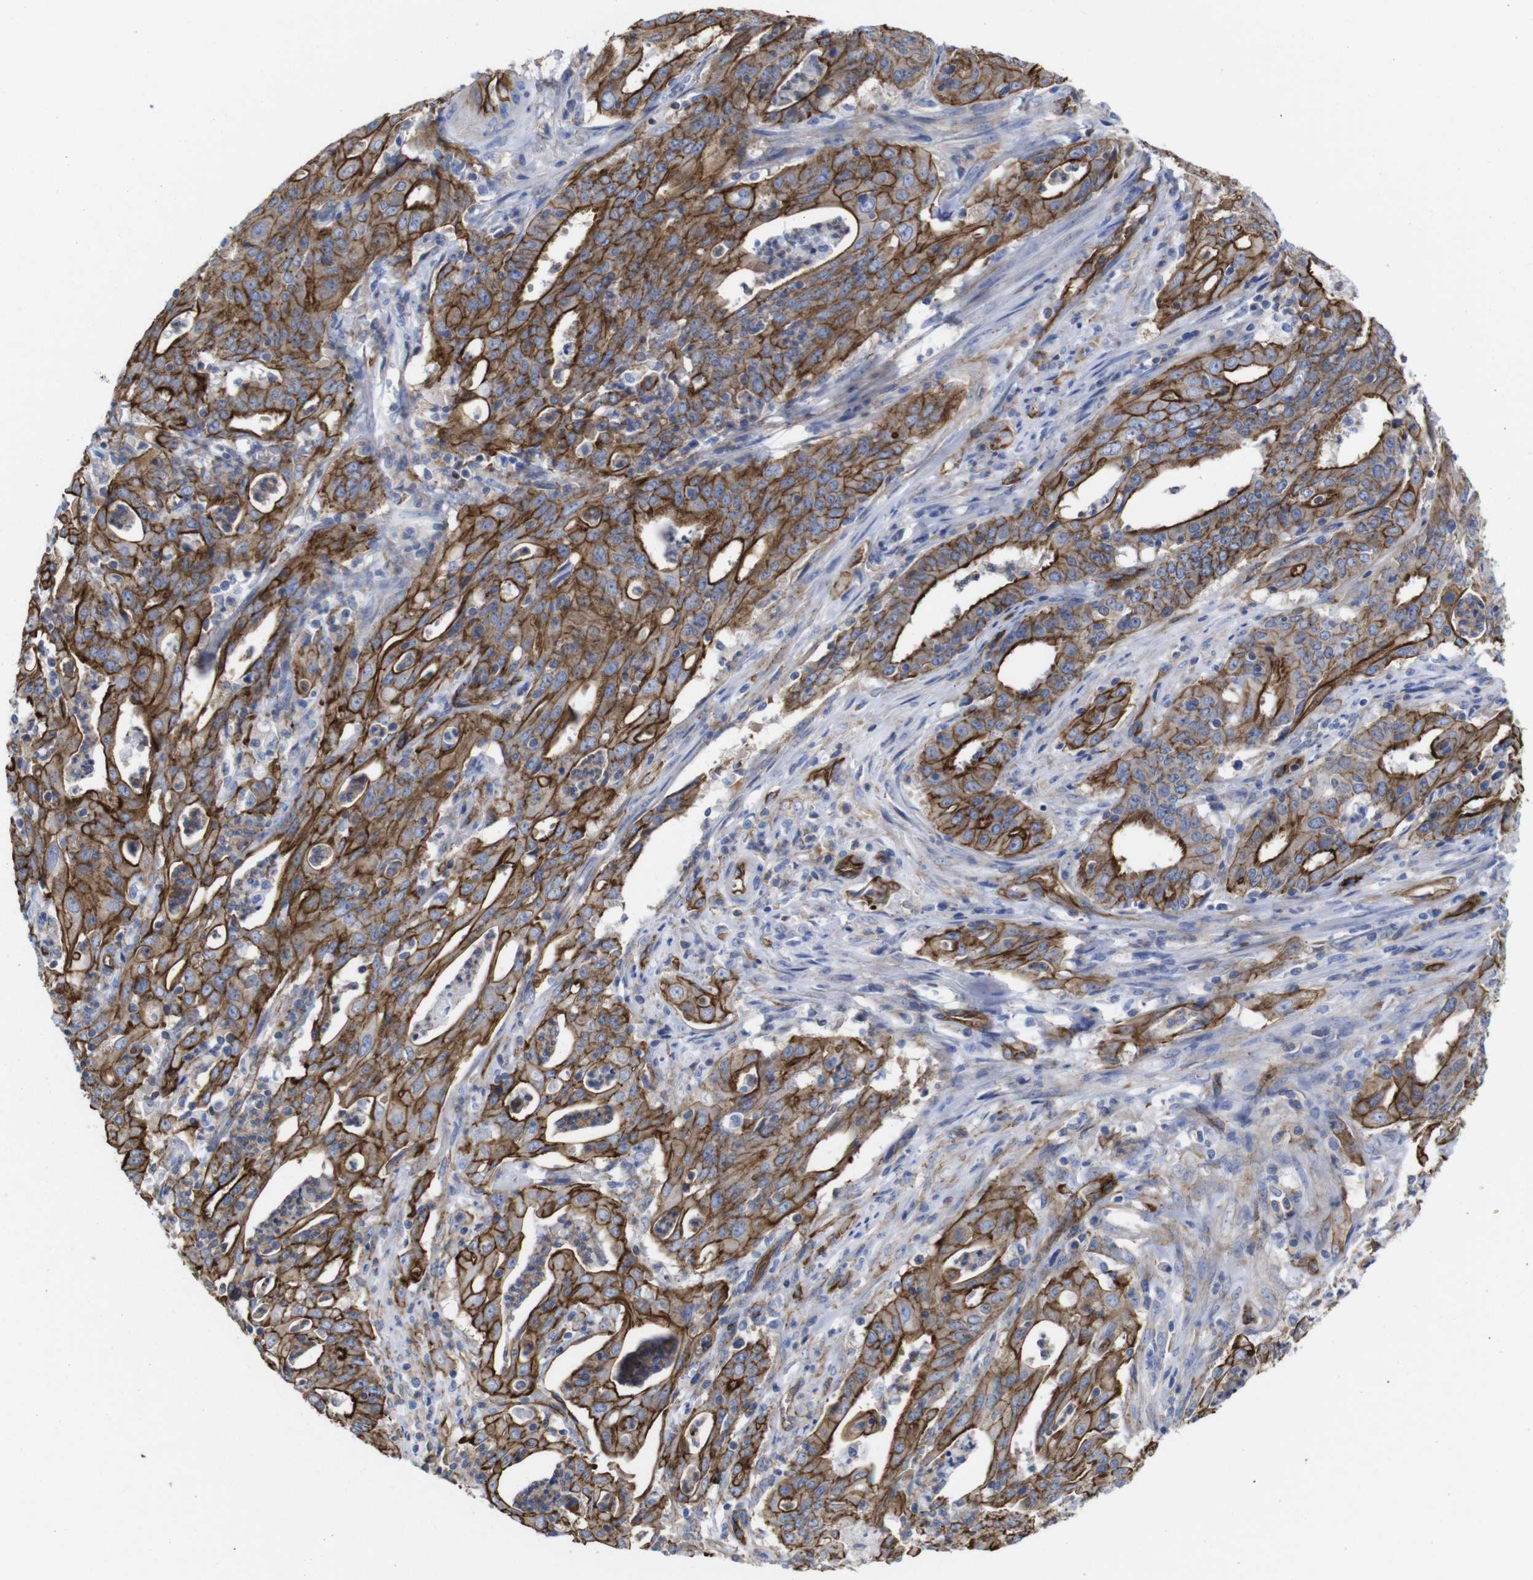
{"staining": {"intensity": "strong", "quantity": ">75%", "location": "cytoplasmic/membranous"}, "tissue": "cervical cancer", "cell_type": "Tumor cells", "image_type": "cancer", "snomed": [{"axis": "morphology", "description": "Adenocarcinoma, NOS"}, {"axis": "topography", "description": "Cervix"}], "caption": "Protein expression analysis of human cervical cancer reveals strong cytoplasmic/membranous expression in about >75% of tumor cells. (brown staining indicates protein expression, while blue staining denotes nuclei).", "gene": "SPTBN1", "patient": {"sex": "female", "age": 44}}